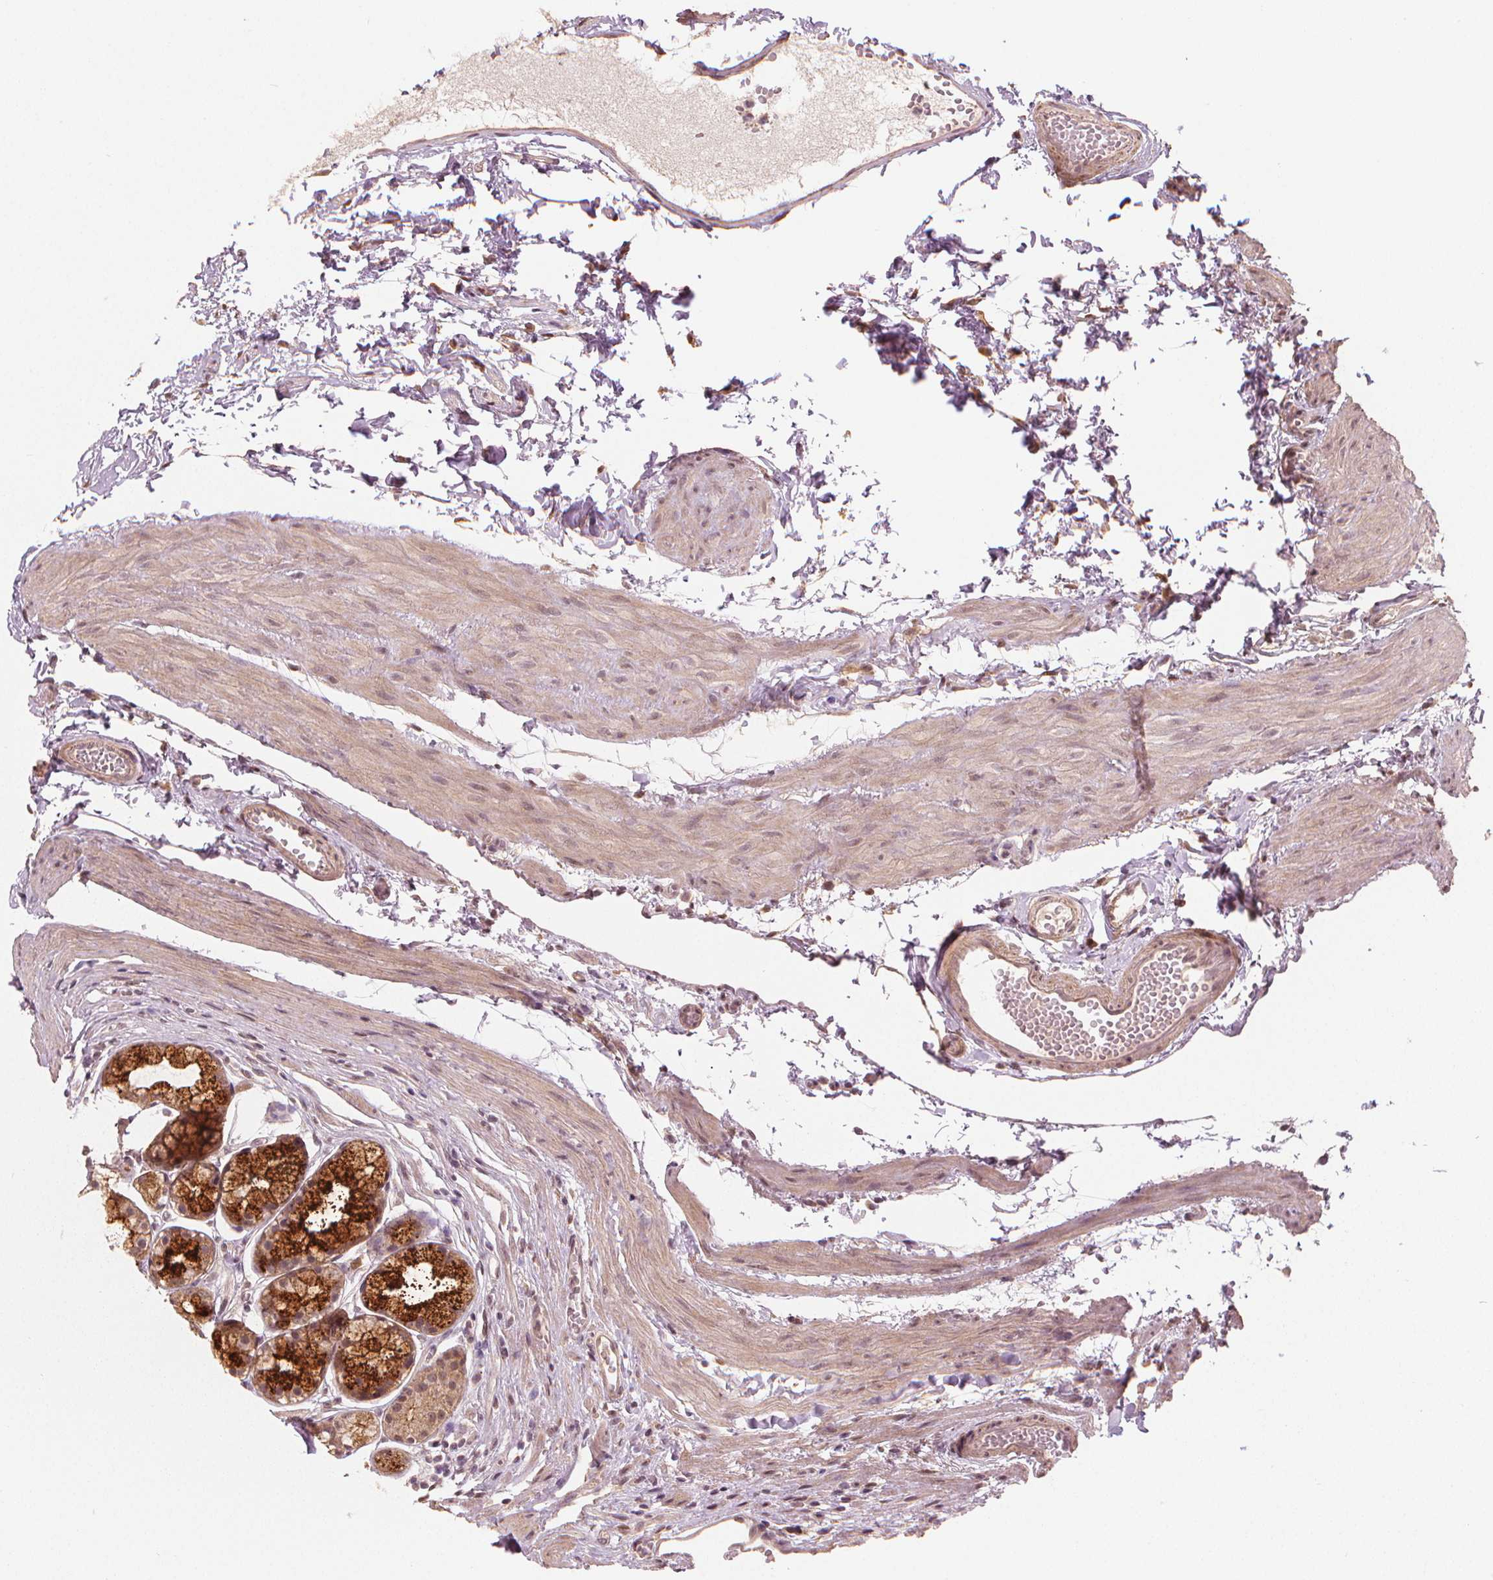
{"staining": {"intensity": "moderate", "quantity": "25%-75%", "location": "cytoplasmic/membranous"}, "tissue": "stomach", "cell_type": "Glandular cells", "image_type": "normal", "snomed": [{"axis": "morphology", "description": "Normal tissue, NOS"}, {"axis": "topography", "description": "Smooth muscle"}, {"axis": "topography", "description": "Stomach"}], "caption": "Moderate cytoplasmic/membranous protein positivity is seen in approximately 25%-75% of glandular cells in stomach. (IHC, brightfield microscopy, high magnification).", "gene": "CLBA1", "patient": {"sex": "male", "age": 70}}